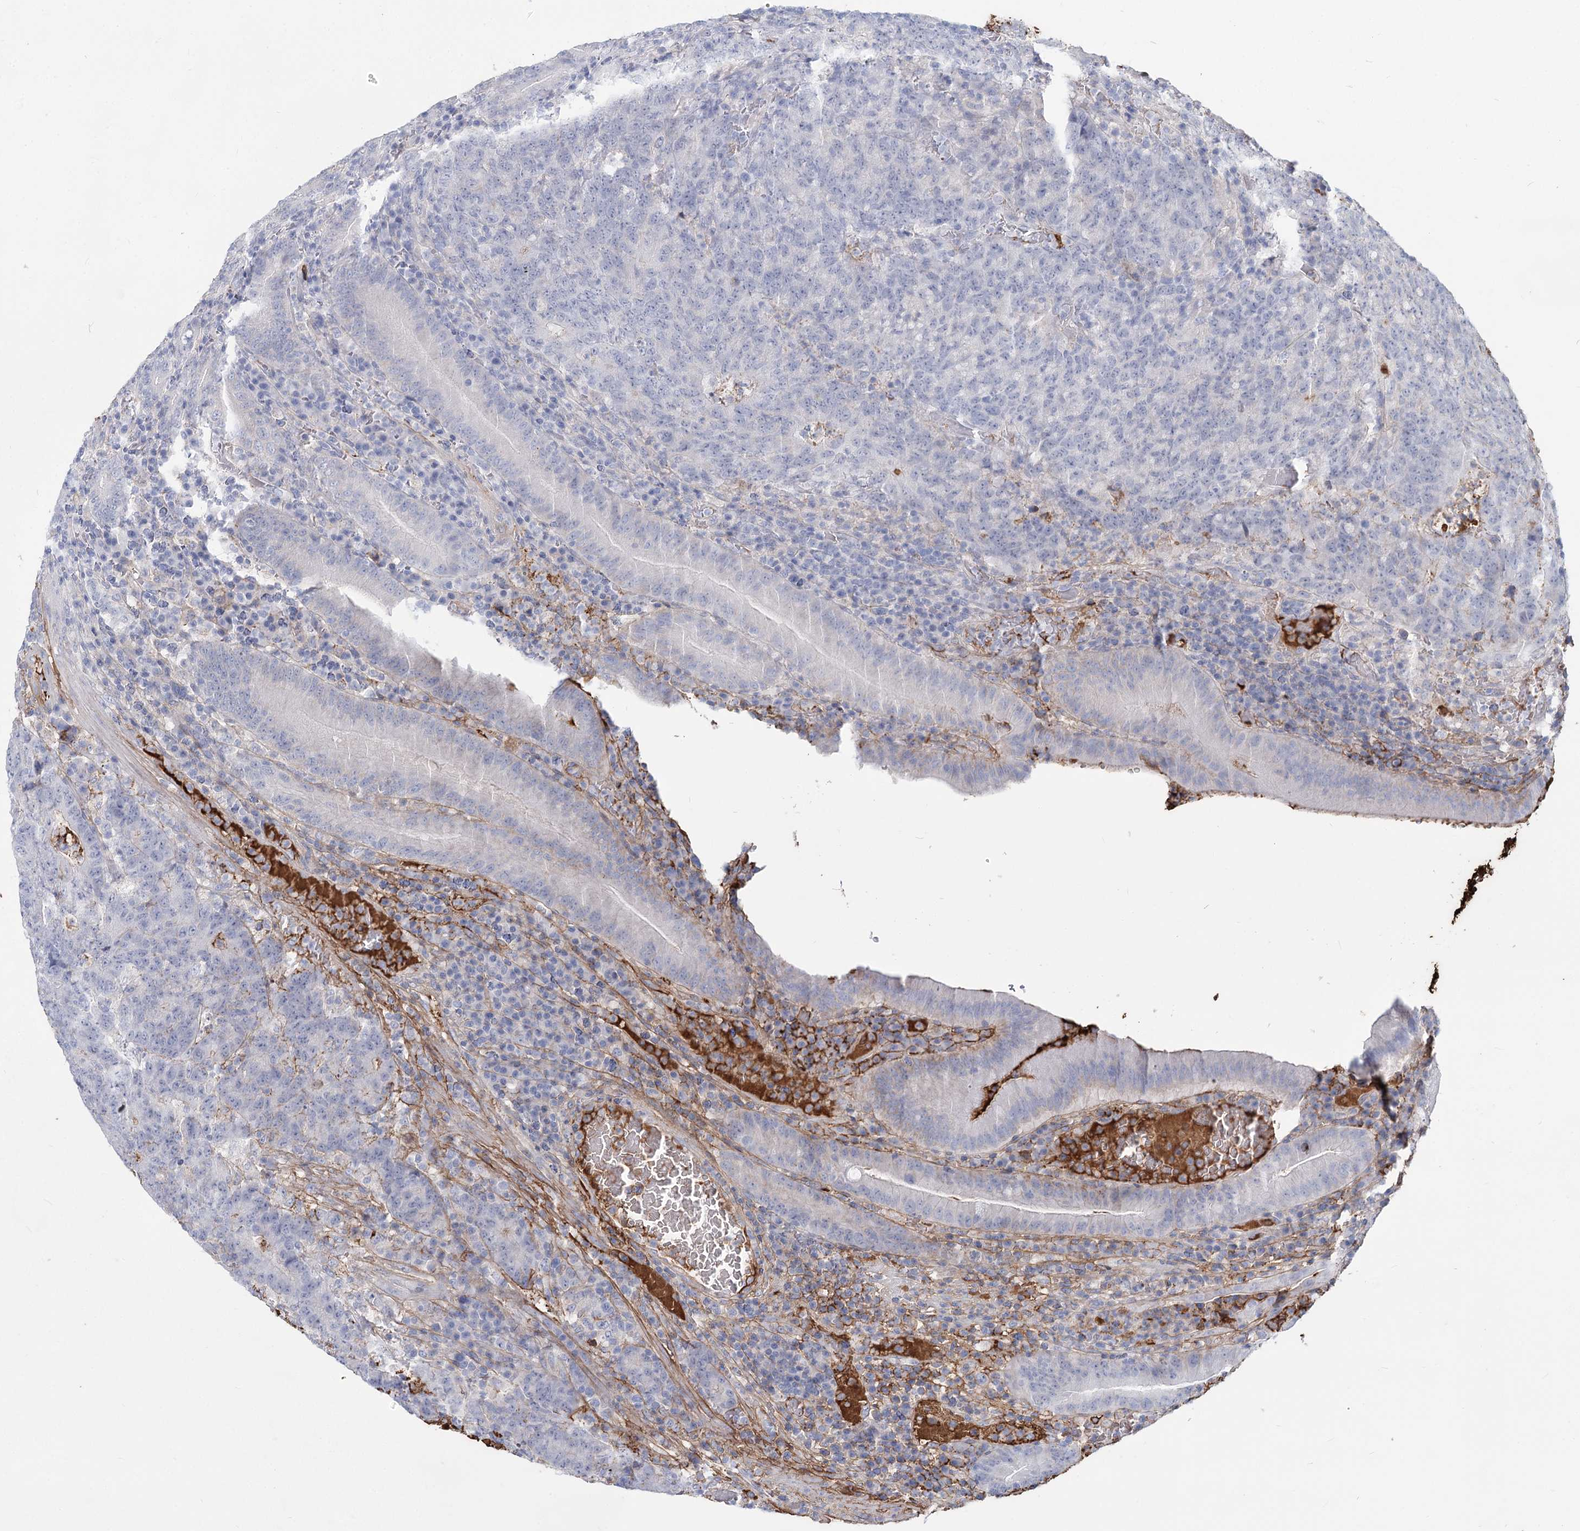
{"staining": {"intensity": "negative", "quantity": "none", "location": "none"}, "tissue": "colorectal cancer", "cell_type": "Tumor cells", "image_type": "cancer", "snomed": [{"axis": "morphology", "description": "Normal tissue, NOS"}, {"axis": "morphology", "description": "Adenocarcinoma, NOS"}, {"axis": "topography", "description": "Colon"}], "caption": "DAB (3,3'-diaminobenzidine) immunohistochemical staining of human adenocarcinoma (colorectal) displays no significant staining in tumor cells. (DAB (3,3'-diaminobenzidine) IHC with hematoxylin counter stain).", "gene": "TASOR2", "patient": {"sex": "female", "age": 75}}